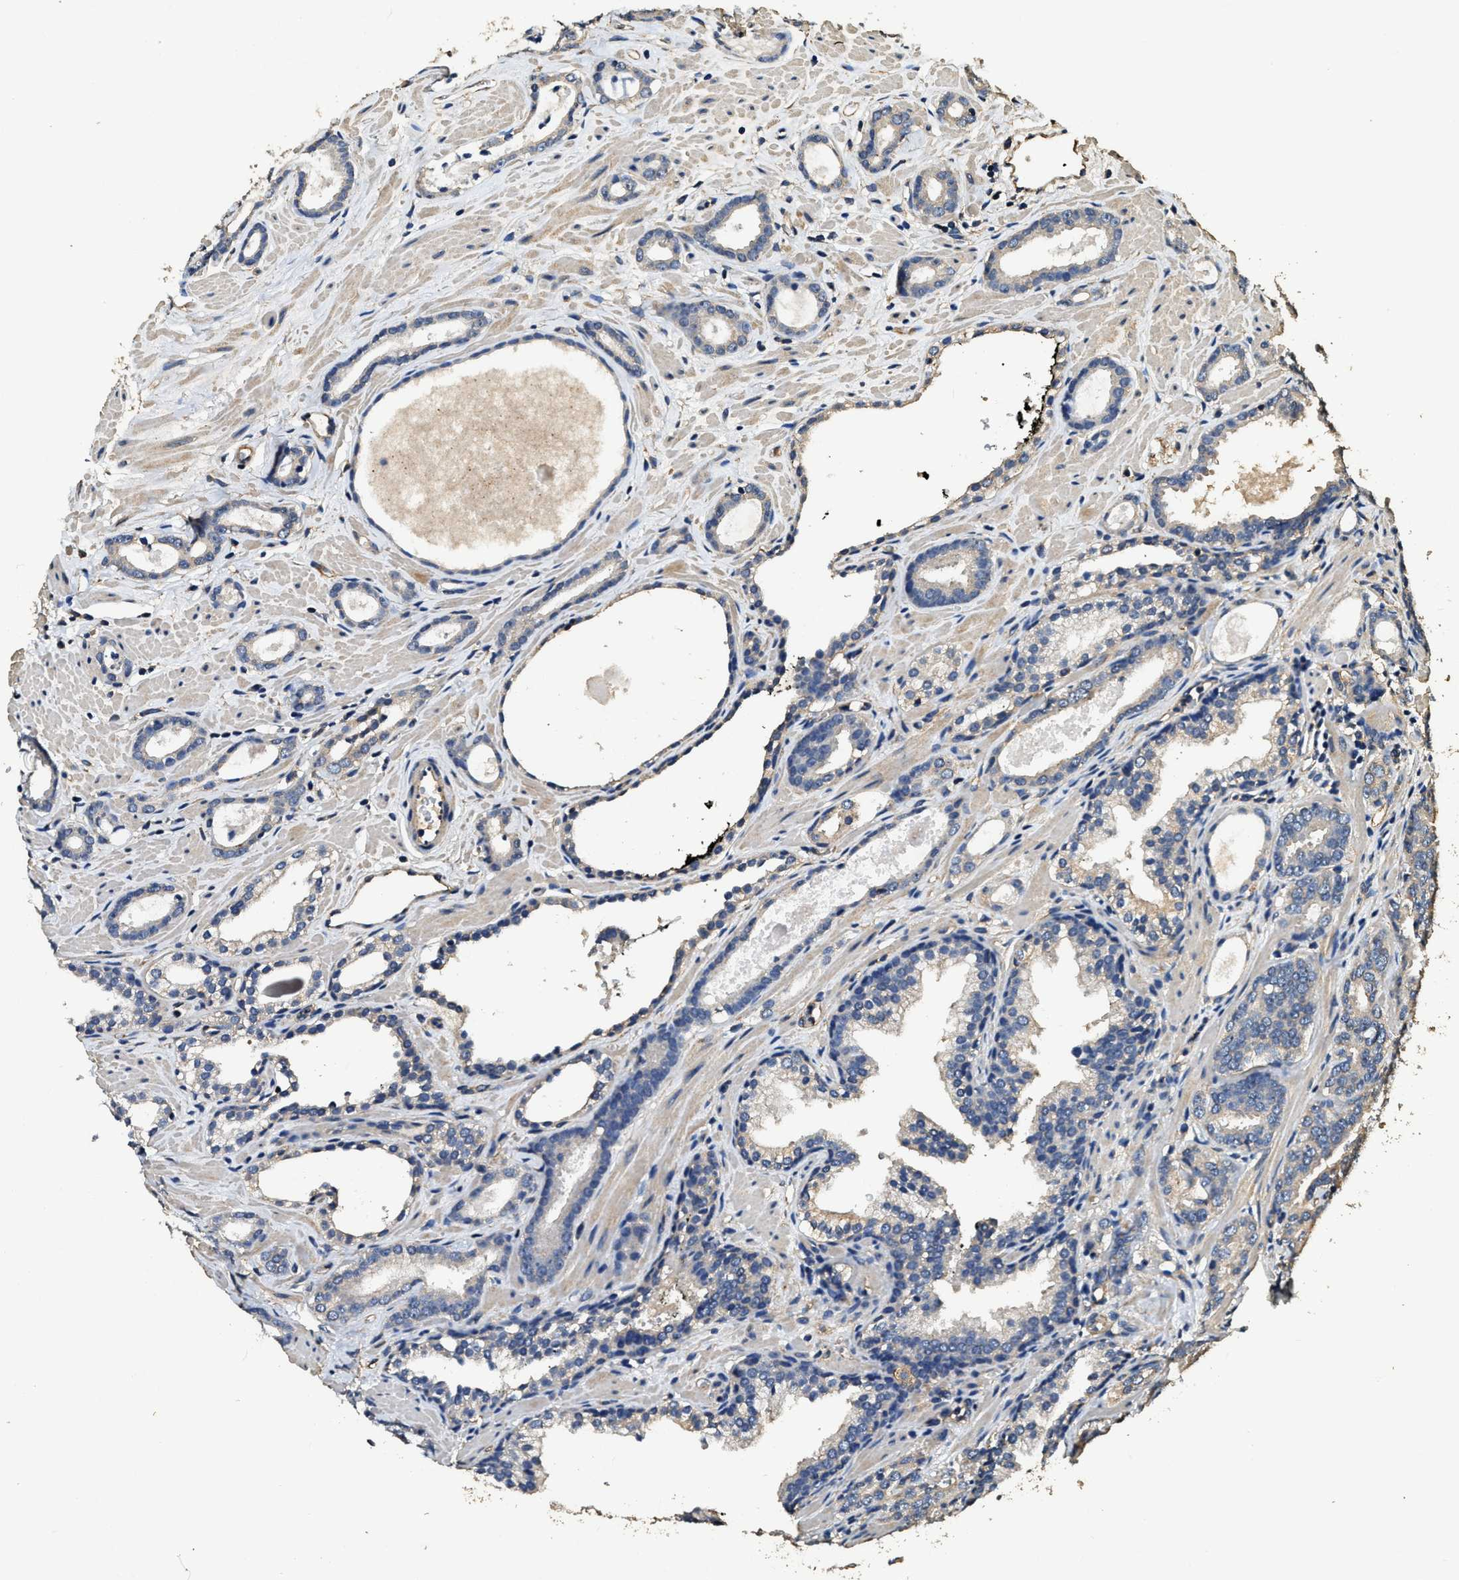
{"staining": {"intensity": "weak", "quantity": "<25%", "location": "cytoplasmic/membranous"}, "tissue": "prostate cancer", "cell_type": "Tumor cells", "image_type": "cancer", "snomed": [{"axis": "morphology", "description": "Adenocarcinoma, Low grade"}, {"axis": "topography", "description": "Prostate"}], "caption": "There is no significant expression in tumor cells of low-grade adenocarcinoma (prostate).", "gene": "MIB1", "patient": {"sex": "male", "age": 57}}